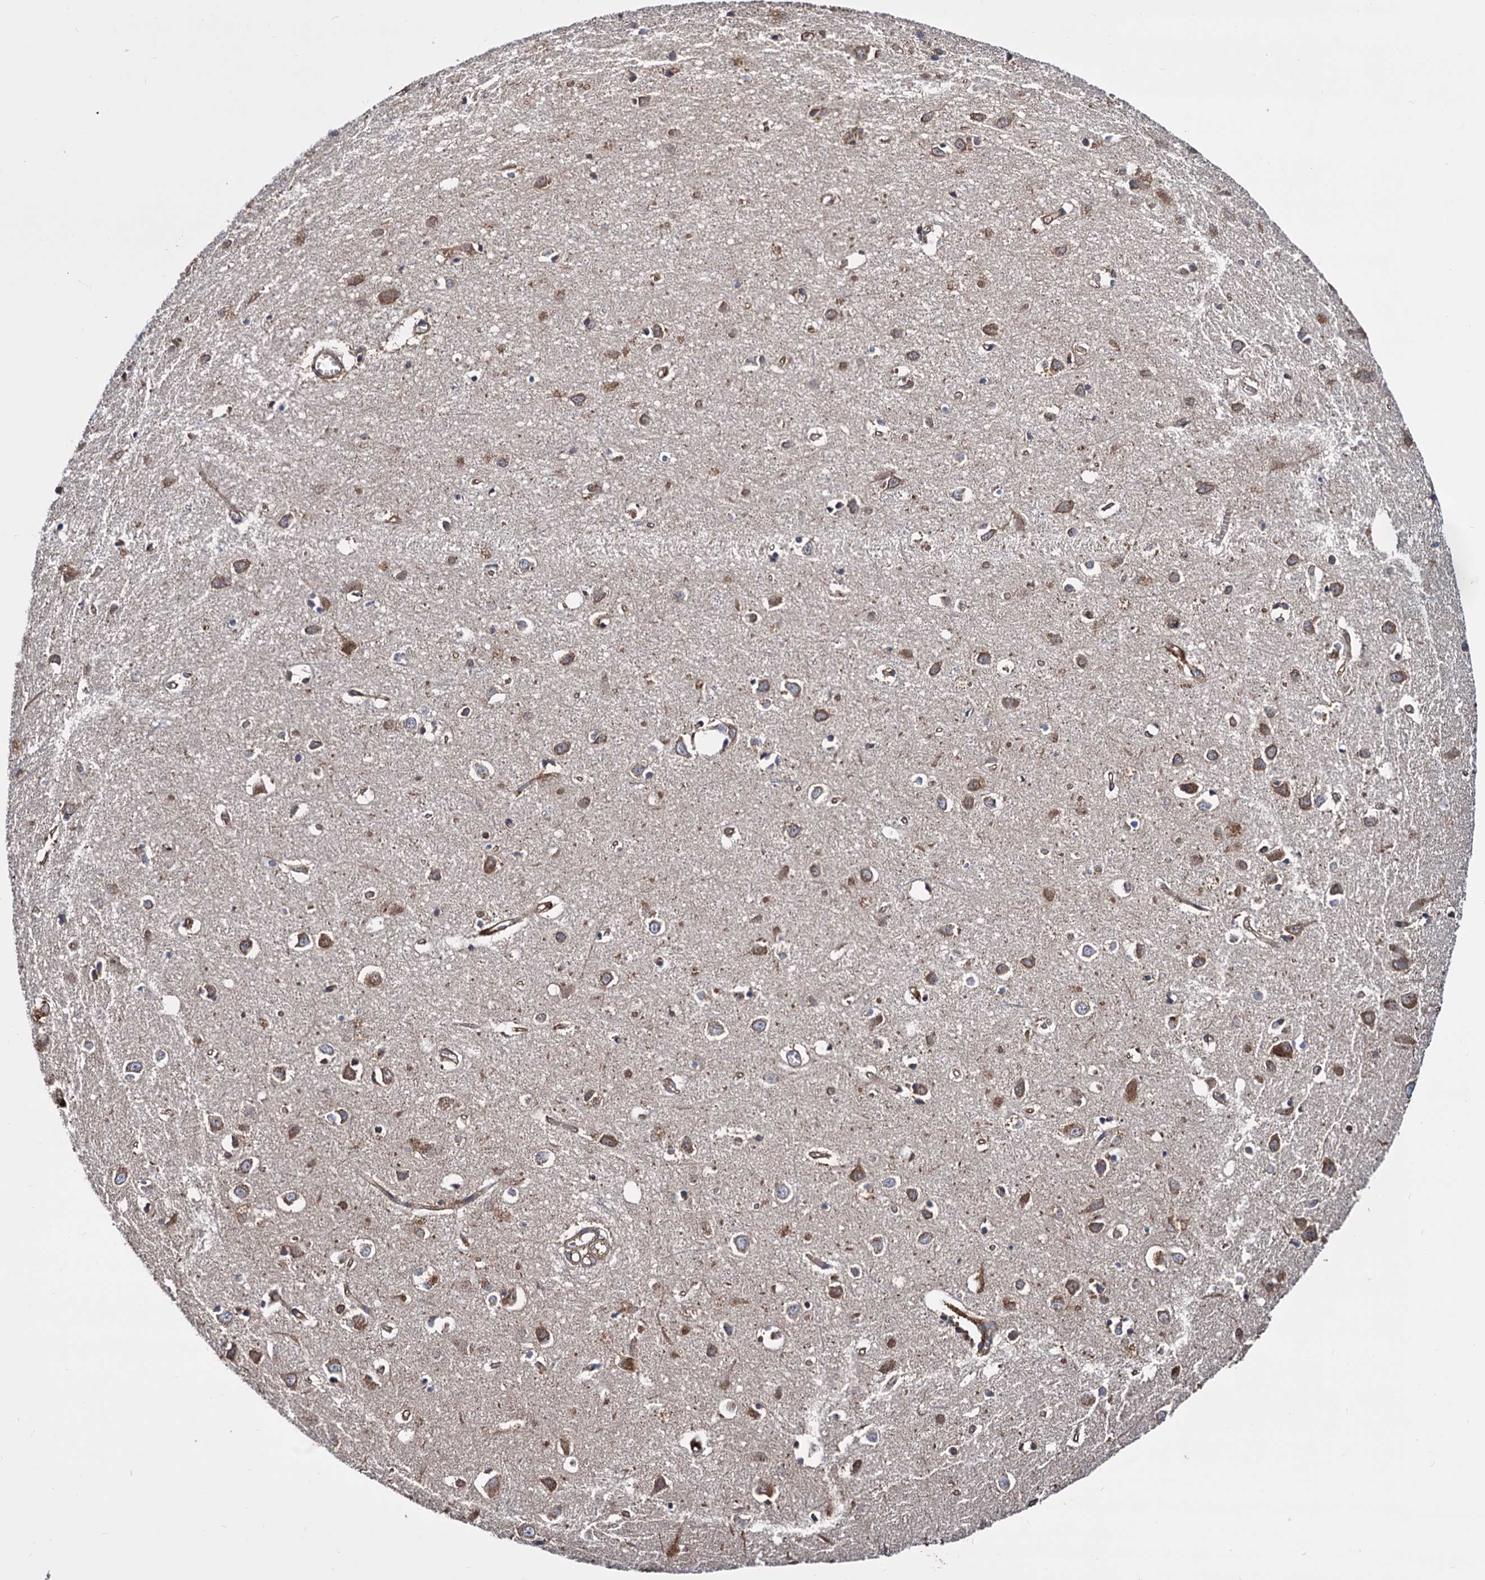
{"staining": {"intensity": "moderate", "quantity": "25%-75%", "location": "cytoplasmic/membranous"}, "tissue": "cerebral cortex", "cell_type": "Endothelial cells", "image_type": "normal", "snomed": [{"axis": "morphology", "description": "Normal tissue, NOS"}, {"axis": "topography", "description": "Cerebral cortex"}], "caption": "Cerebral cortex stained for a protein displays moderate cytoplasmic/membranous positivity in endothelial cells. The staining is performed using DAB (3,3'-diaminobenzidine) brown chromogen to label protein expression. The nuclei are counter-stained blue using hematoxylin.", "gene": "MRPL42", "patient": {"sex": "female", "age": 64}}